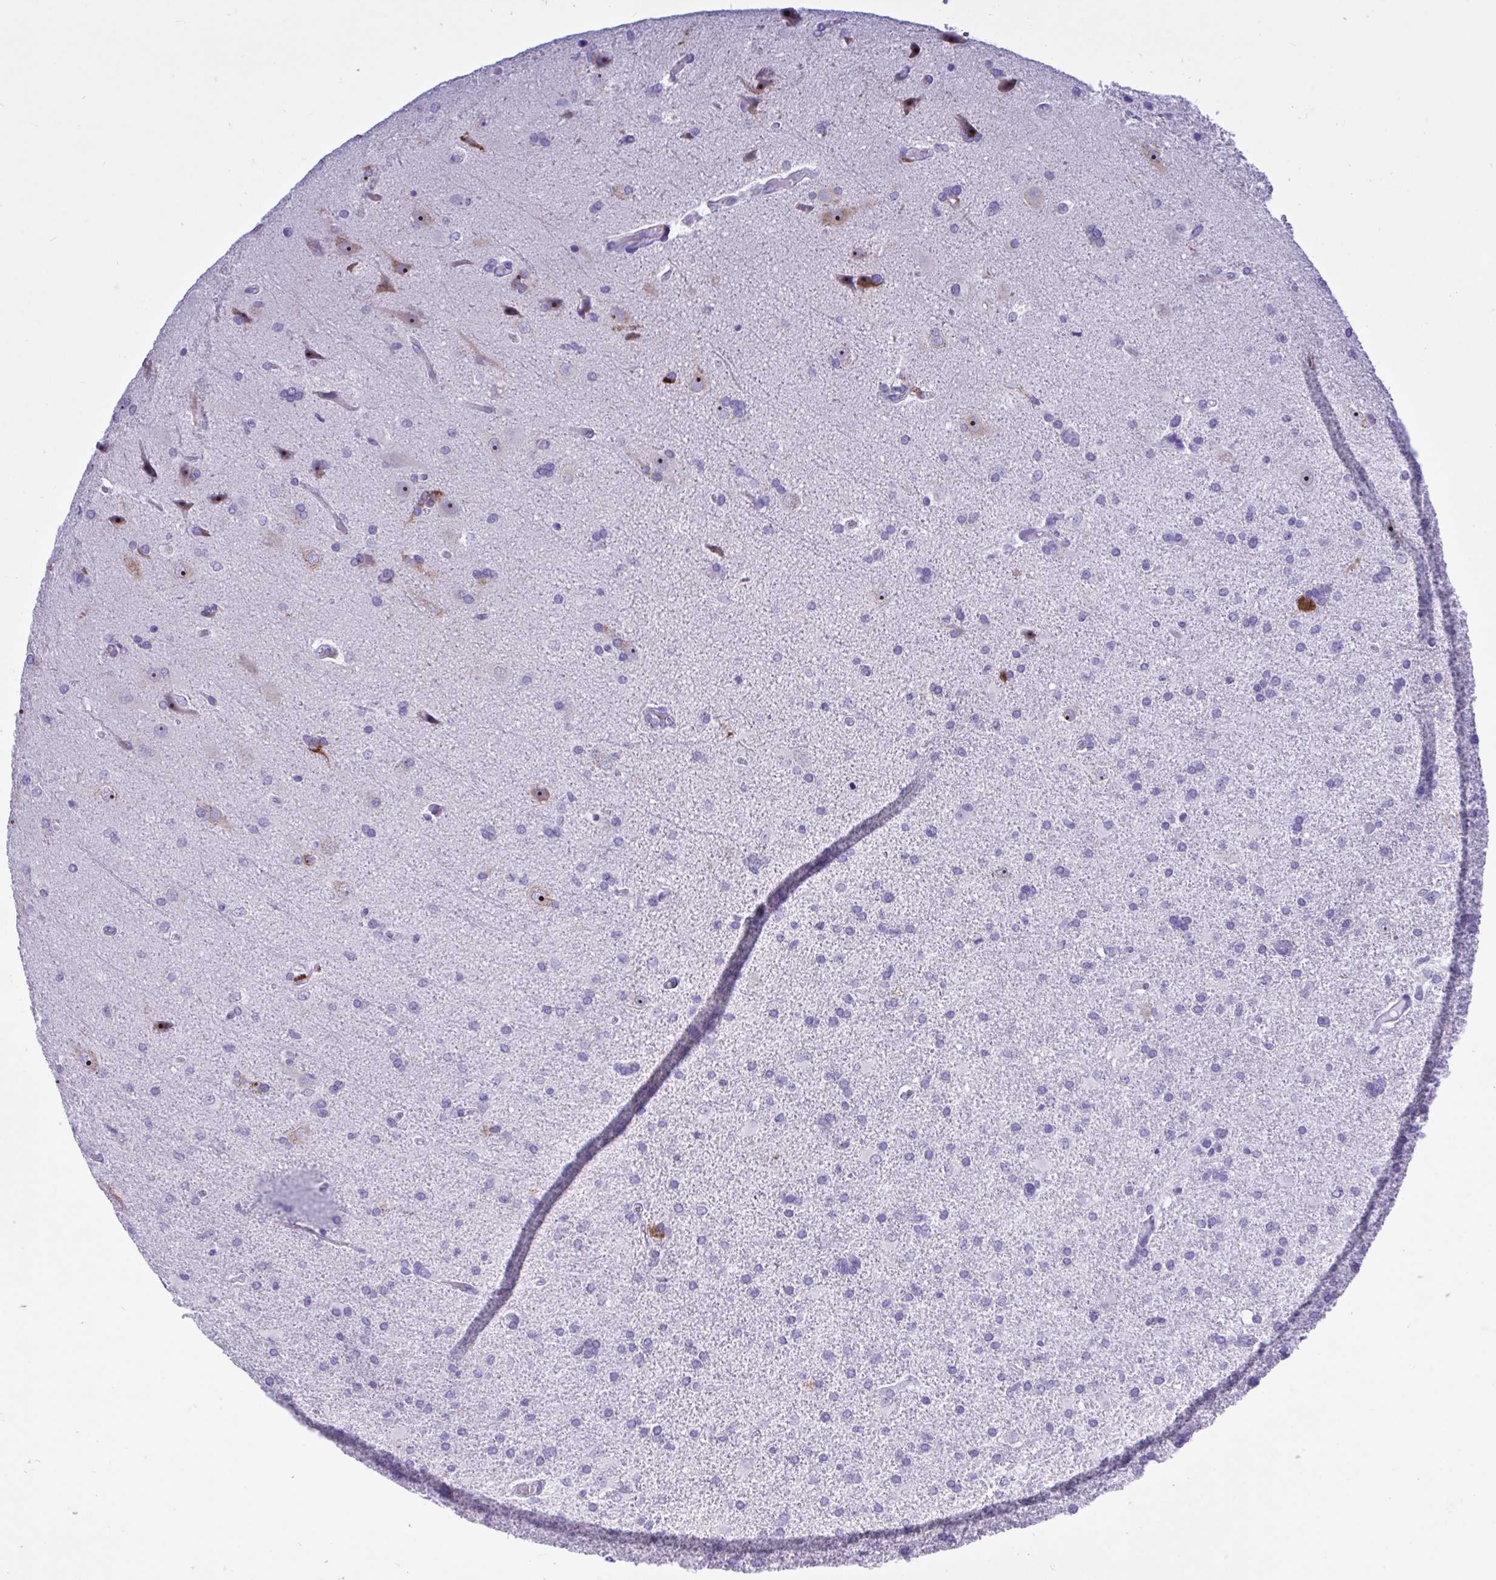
{"staining": {"intensity": "negative", "quantity": "none", "location": "none"}, "tissue": "glioma", "cell_type": "Tumor cells", "image_type": "cancer", "snomed": [{"axis": "morphology", "description": "Glioma, malignant, High grade"}, {"axis": "topography", "description": "Brain"}], "caption": "Tumor cells are negative for protein expression in human glioma.", "gene": "BEX5", "patient": {"sex": "male", "age": 68}}